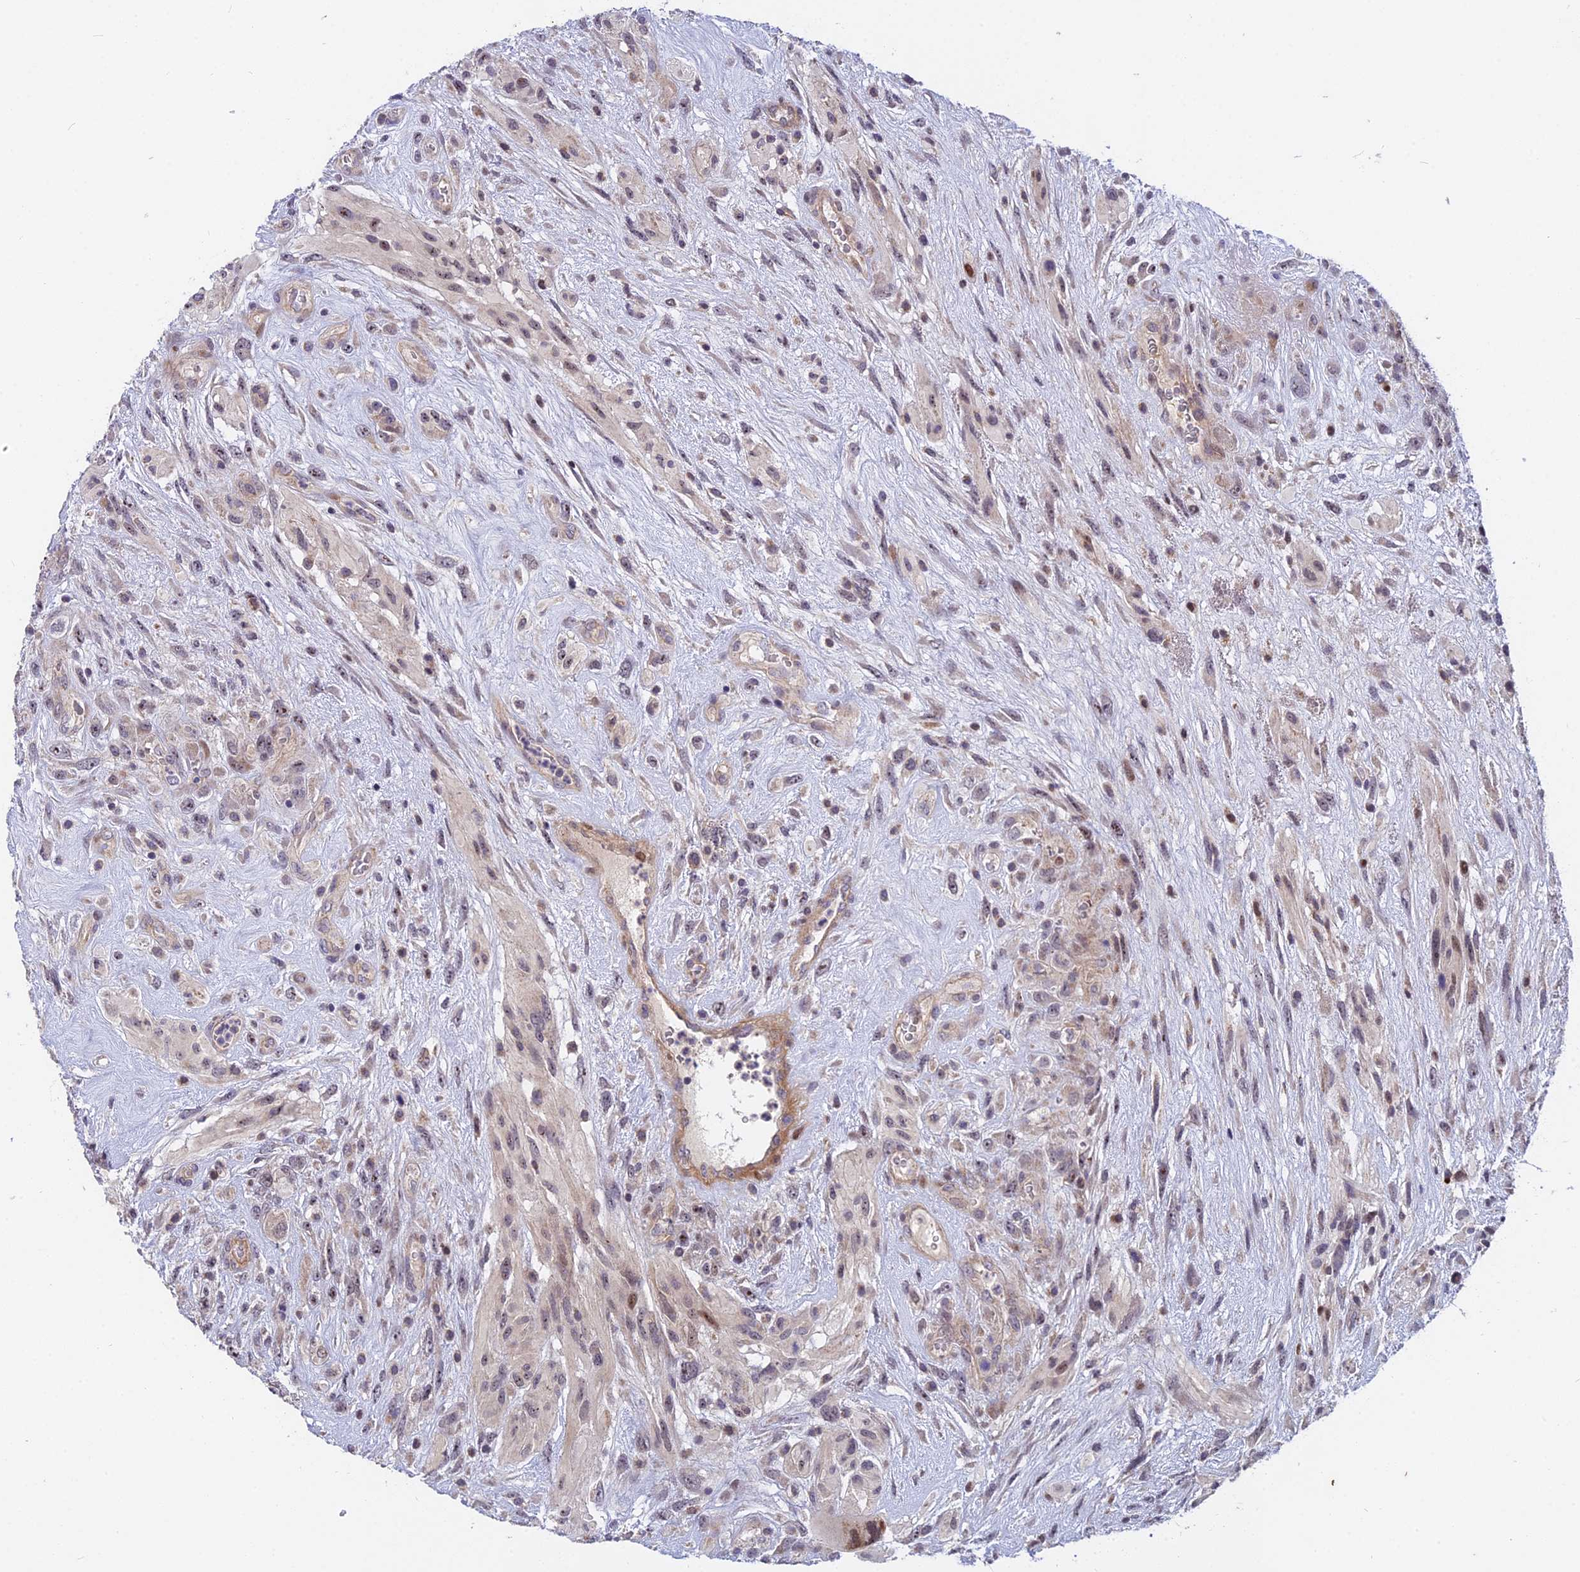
{"staining": {"intensity": "moderate", "quantity": "<25%", "location": "nuclear"}, "tissue": "glioma", "cell_type": "Tumor cells", "image_type": "cancer", "snomed": [{"axis": "morphology", "description": "Glioma, malignant, High grade"}, {"axis": "topography", "description": "Brain"}], "caption": "The photomicrograph displays a brown stain indicating the presence of a protein in the nuclear of tumor cells in malignant high-grade glioma.", "gene": "ANKRD34B", "patient": {"sex": "male", "age": 61}}